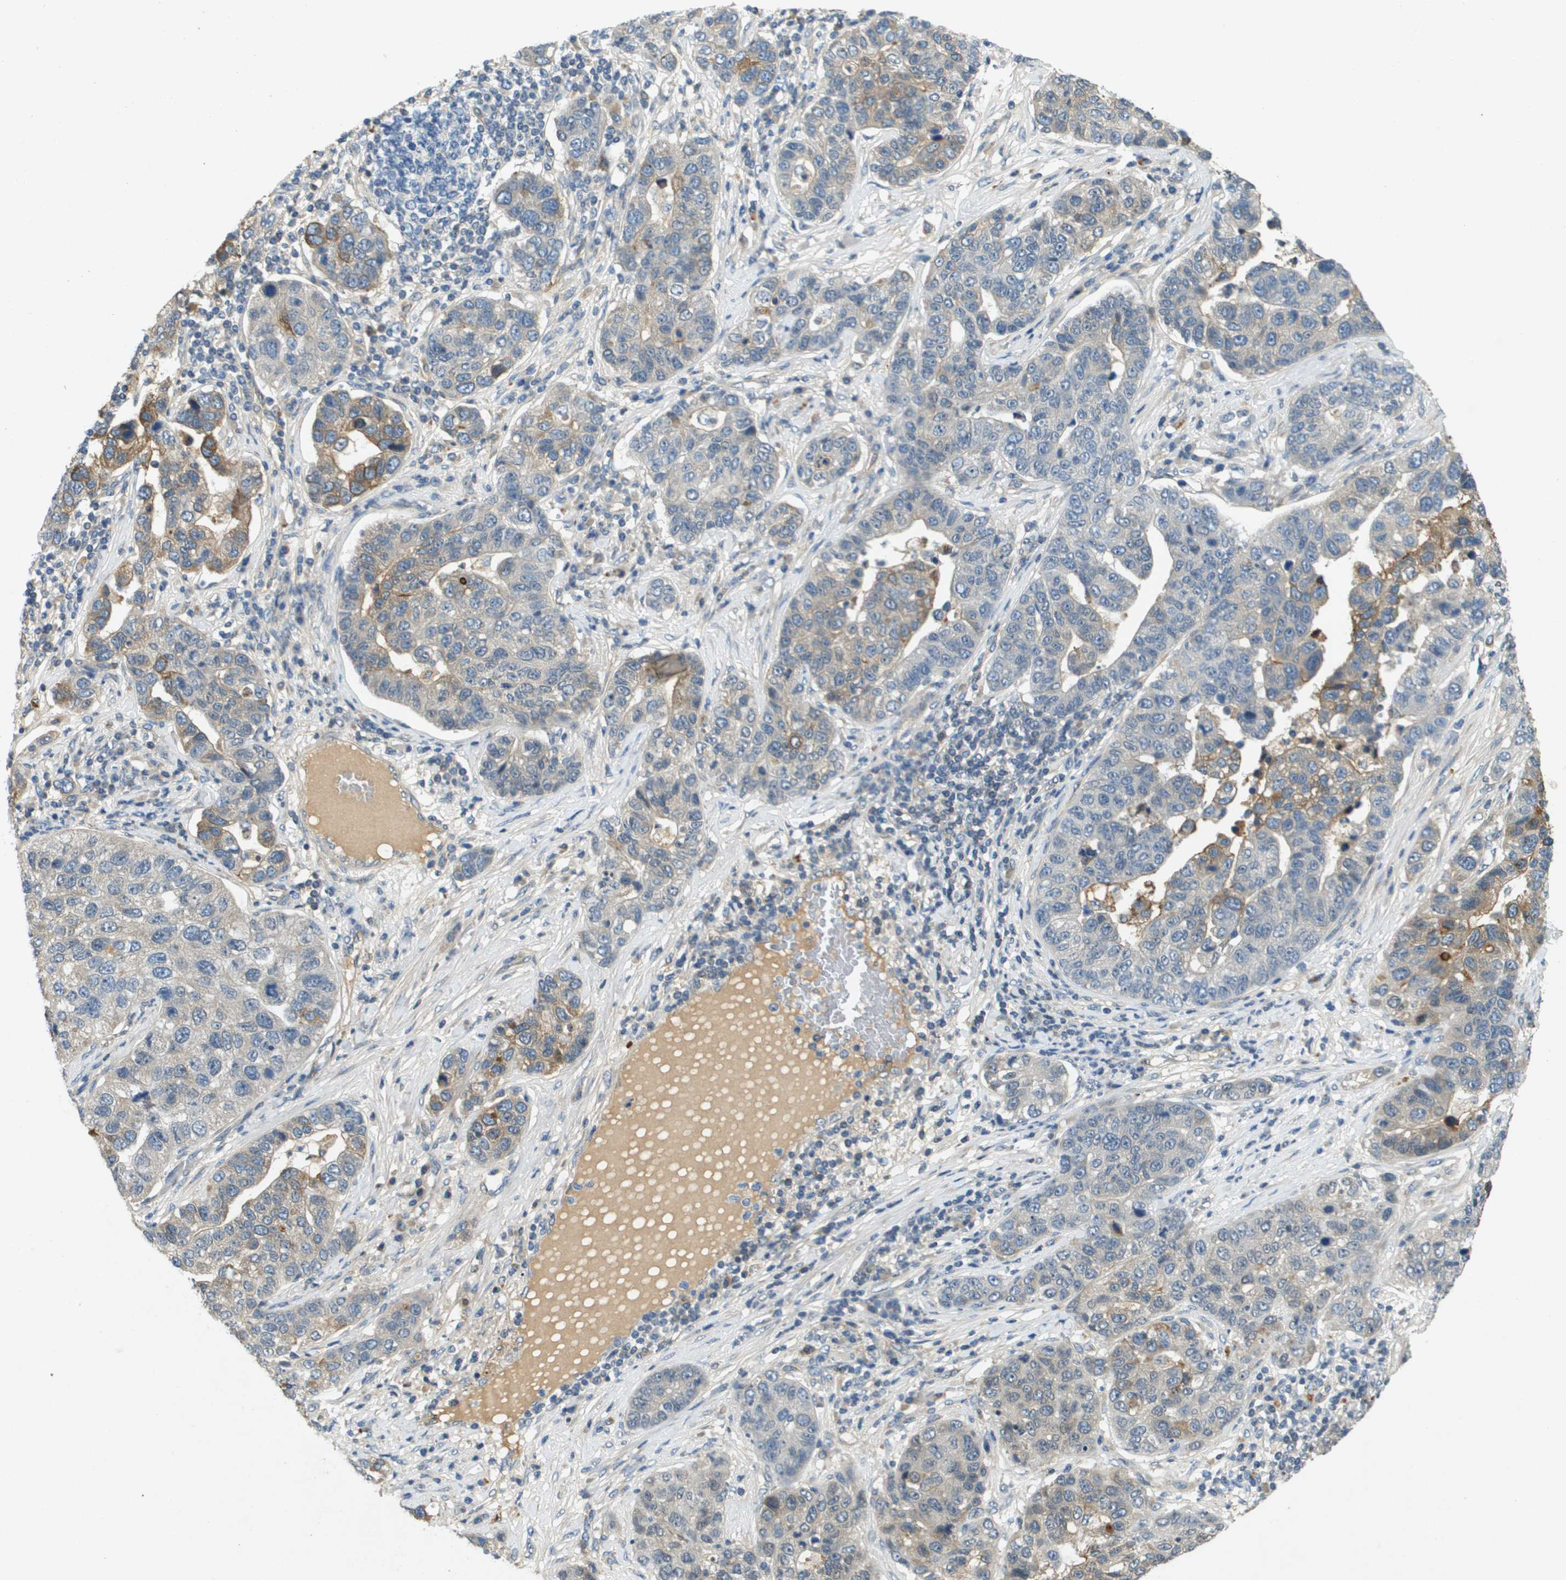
{"staining": {"intensity": "weak", "quantity": "<25%", "location": "cytoplasmic/membranous"}, "tissue": "pancreatic cancer", "cell_type": "Tumor cells", "image_type": "cancer", "snomed": [{"axis": "morphology", "description": "Adenocarcinoma, NOS"}, {"axis": "topography", "description": "Pancreas"}], "caption": "Immunohistochemical staining of human adenocarcinoma (pancreatic) reveals no significant positivity in tumor cells.", "gene": "PGAP3", "patient": {"sex": "female", "age": 61}}